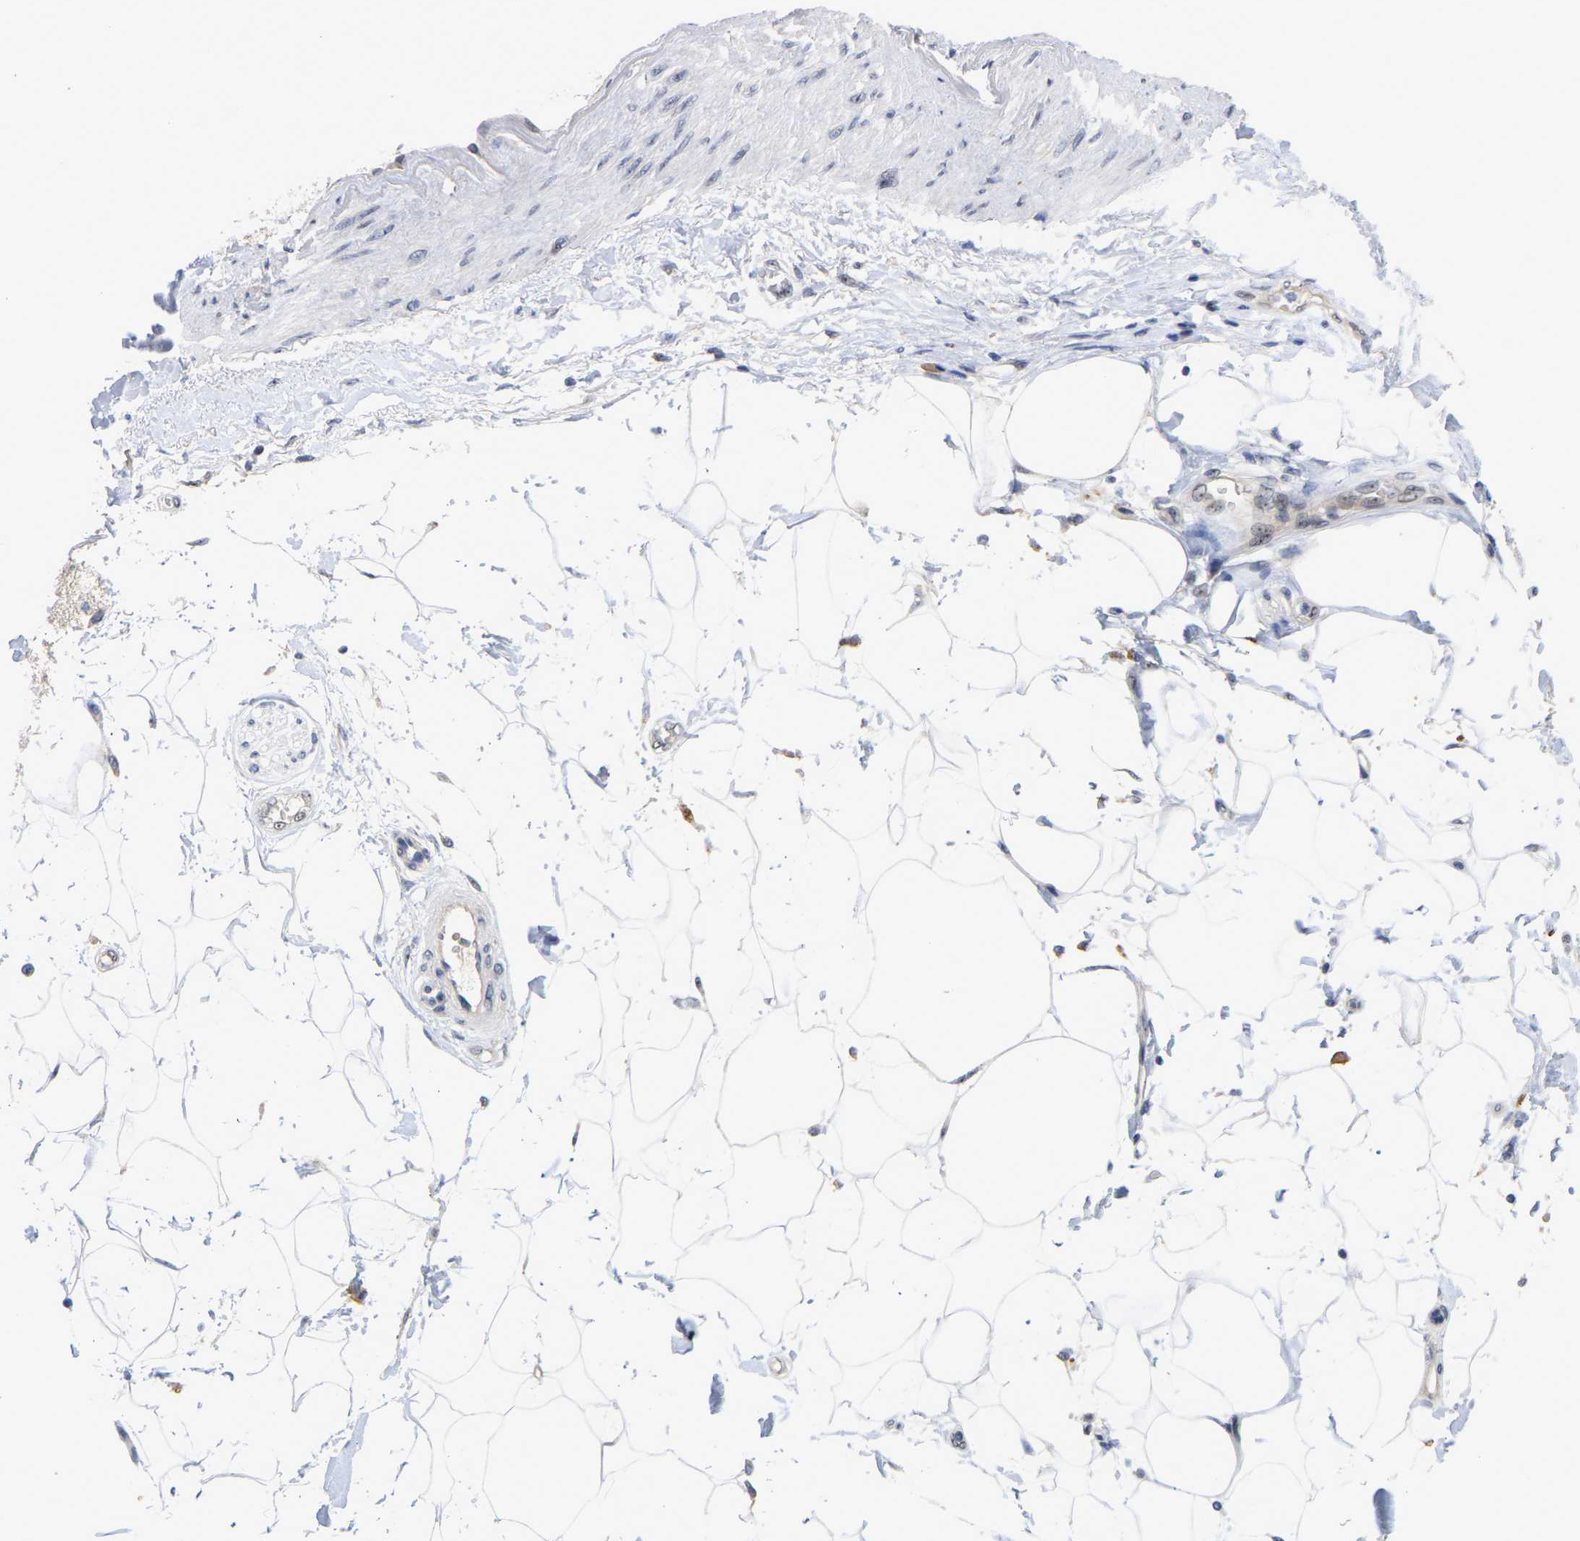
{"staining": {"intensity": "negative", "quantity": "none", "location": "none"}, "tissue": "adipose tissue", "cell_type": "Adipocytes", "image_type": "normal", "snomed": [{"axis": "morphology", "description": "Normal tissue, NOS"}, {"axis": "morphology", "description": "Adenocarcinoma, NOS"}, {"axis": "topography", "description": "Duodenum"}, {"axis": "topography", "description": "Peripheral nerve tissue"}], "caption": "Micrograph shows no significant protein staining in adipocytes of benign adipose tissue.", "gene": "NLE1", "patient": {"sex": "female", "age": 60}}